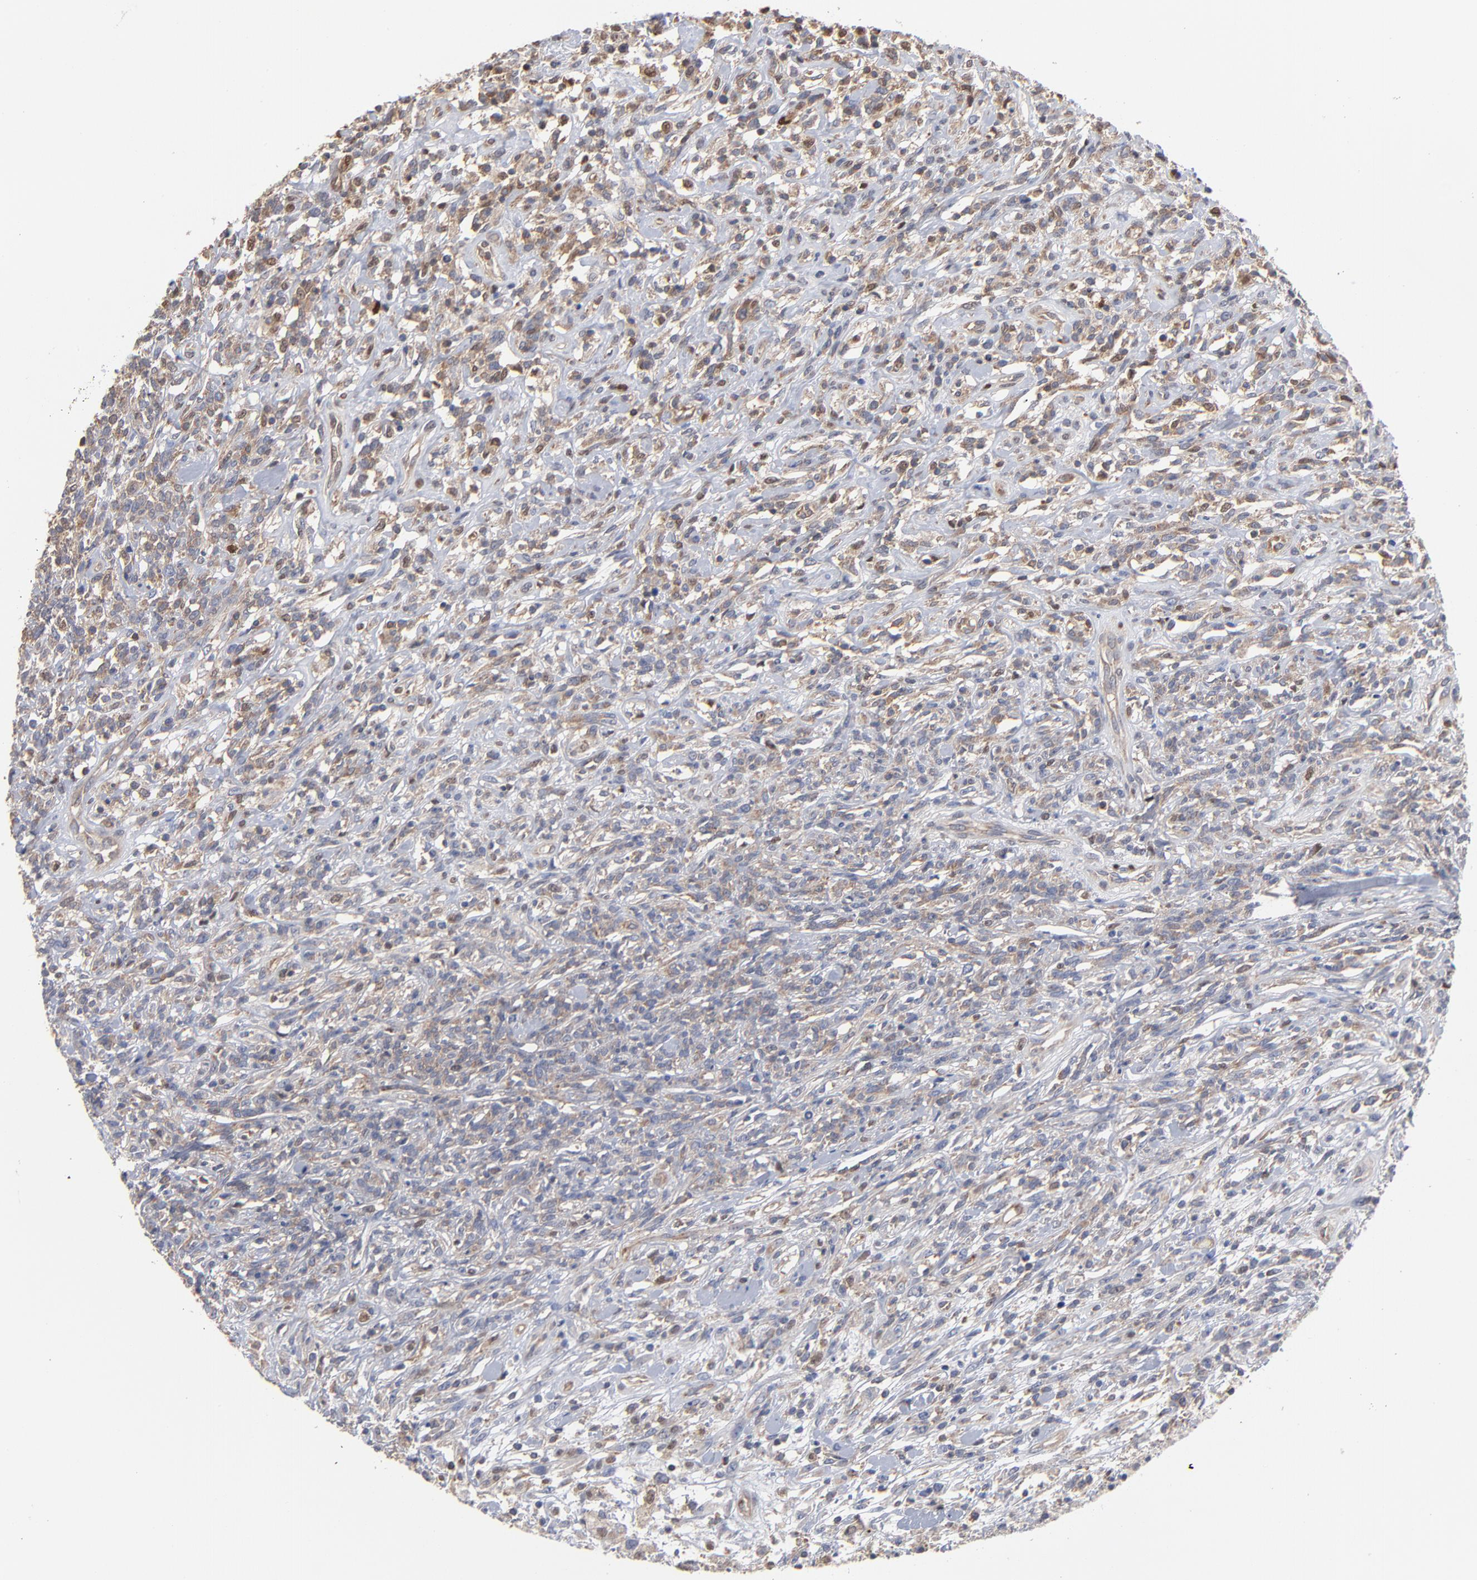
{"staining": {"intensity": "moderate", "quantity": "<25%", "location": "cytoplasmic/membranous"}, "tissue": "lymphoma", "cell_type": "Tumor cells", "image_type": "cancer", "snomed": [{"axis": "morphology", "description": "Malignant lymphoma, non-Hodgkin's type, High grade"}, {"axis": "topography", "description": "Lymph node"}], "caption": "Moderate cytoplasmic/membranous positivity for a protein is appreciated in approximately <25% of tumor cells of lymphoma using IHC.", "gene": "ARHGEF6", "patient": {"sex": "female", "age": 73}}